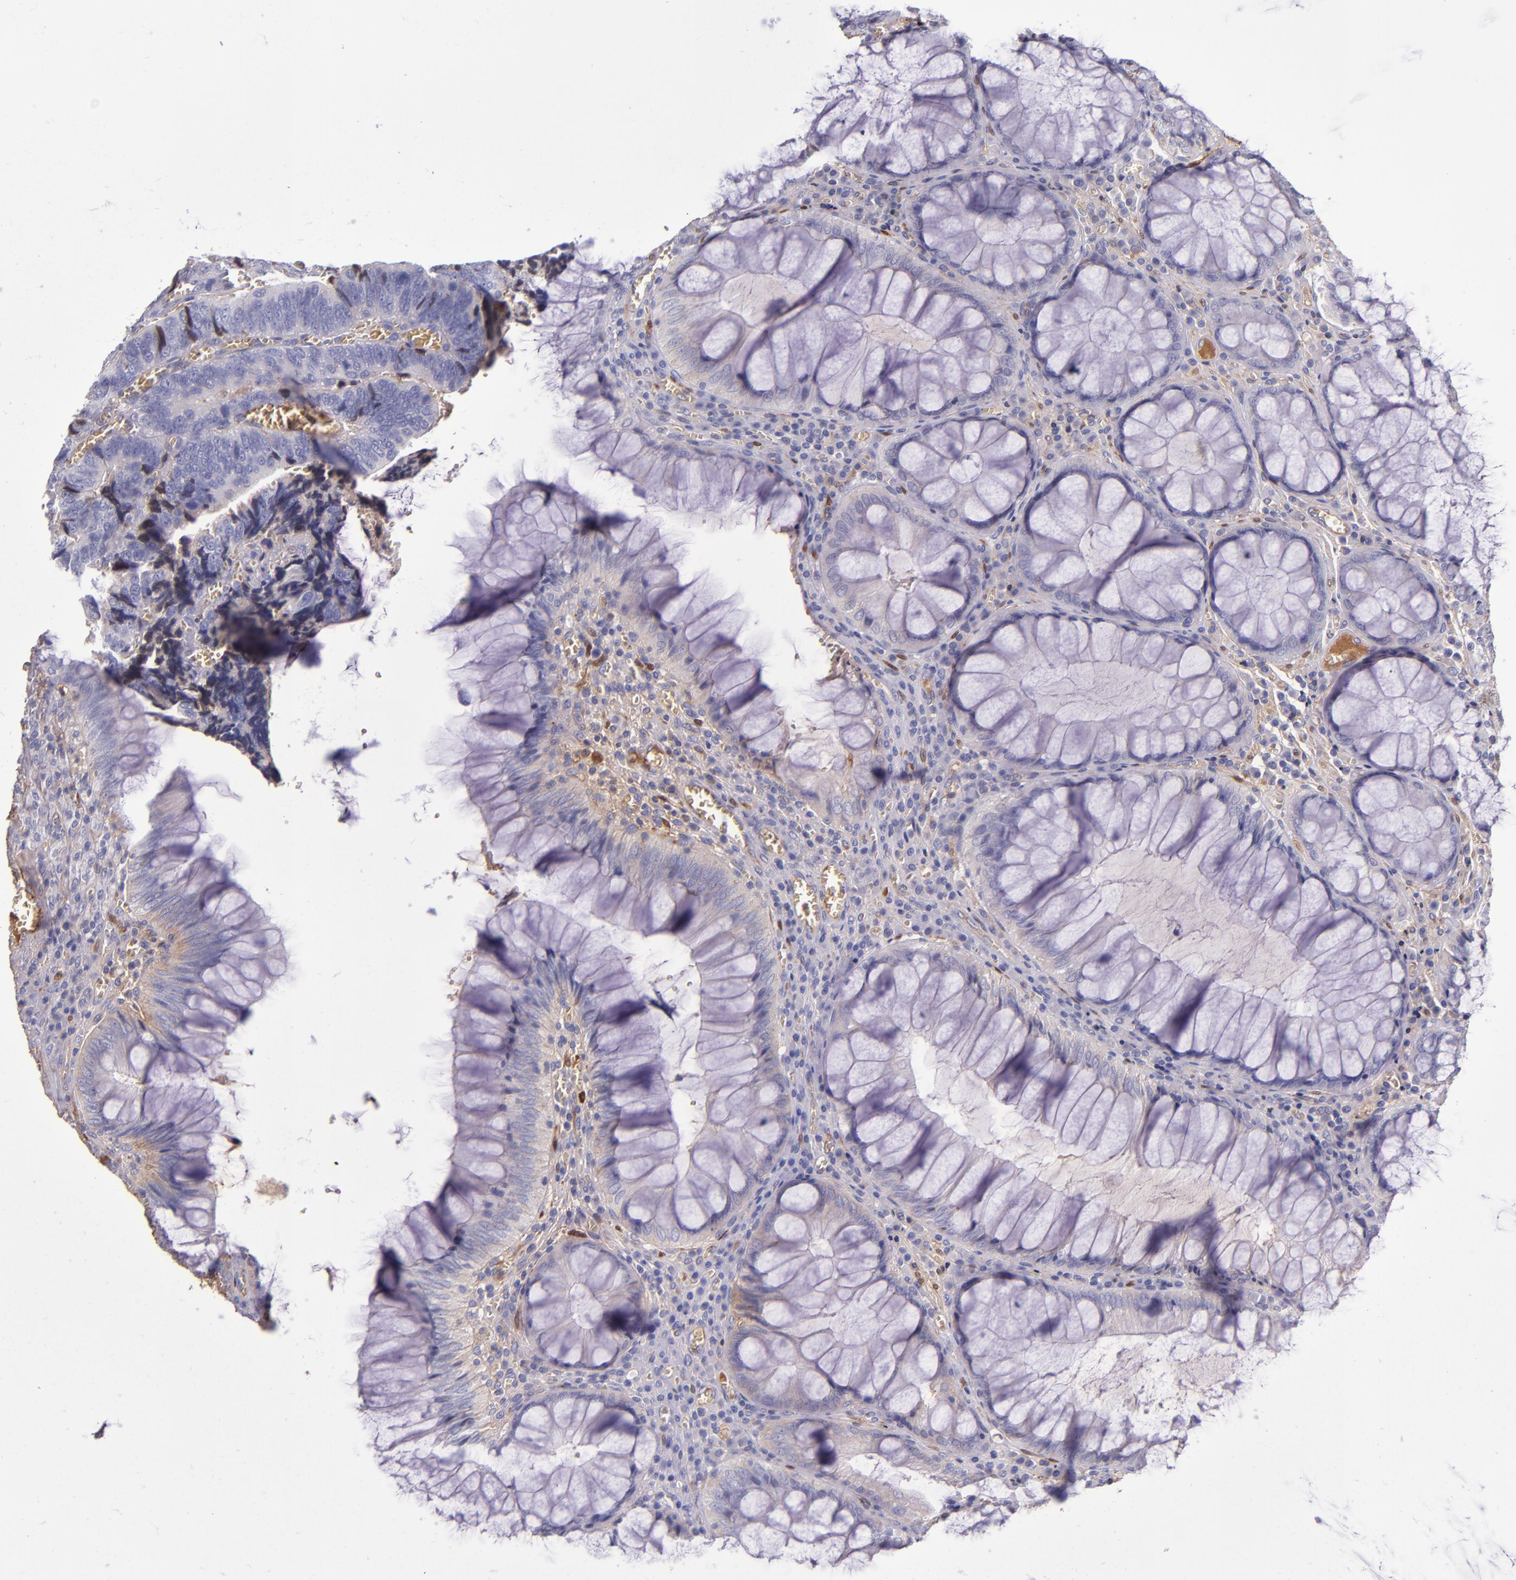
{"staining": {"intensity": "negative", "quantity": "none", "location": "none"}, "tissue": "colorectal cancer", "cell_type": "Tumor cells", "image_type": "cancer", "snomed": [{"axis": "morphology", "description": "Adenocarcinoma, NOS"}, {"axis": "topography", "description": "Colon"}], "caption": "There is no significant expression in tumor cells of colorectal adenocarcinoma.", "gene": "CLEC3B", "patient": {"sex": "male", "age": 72}}